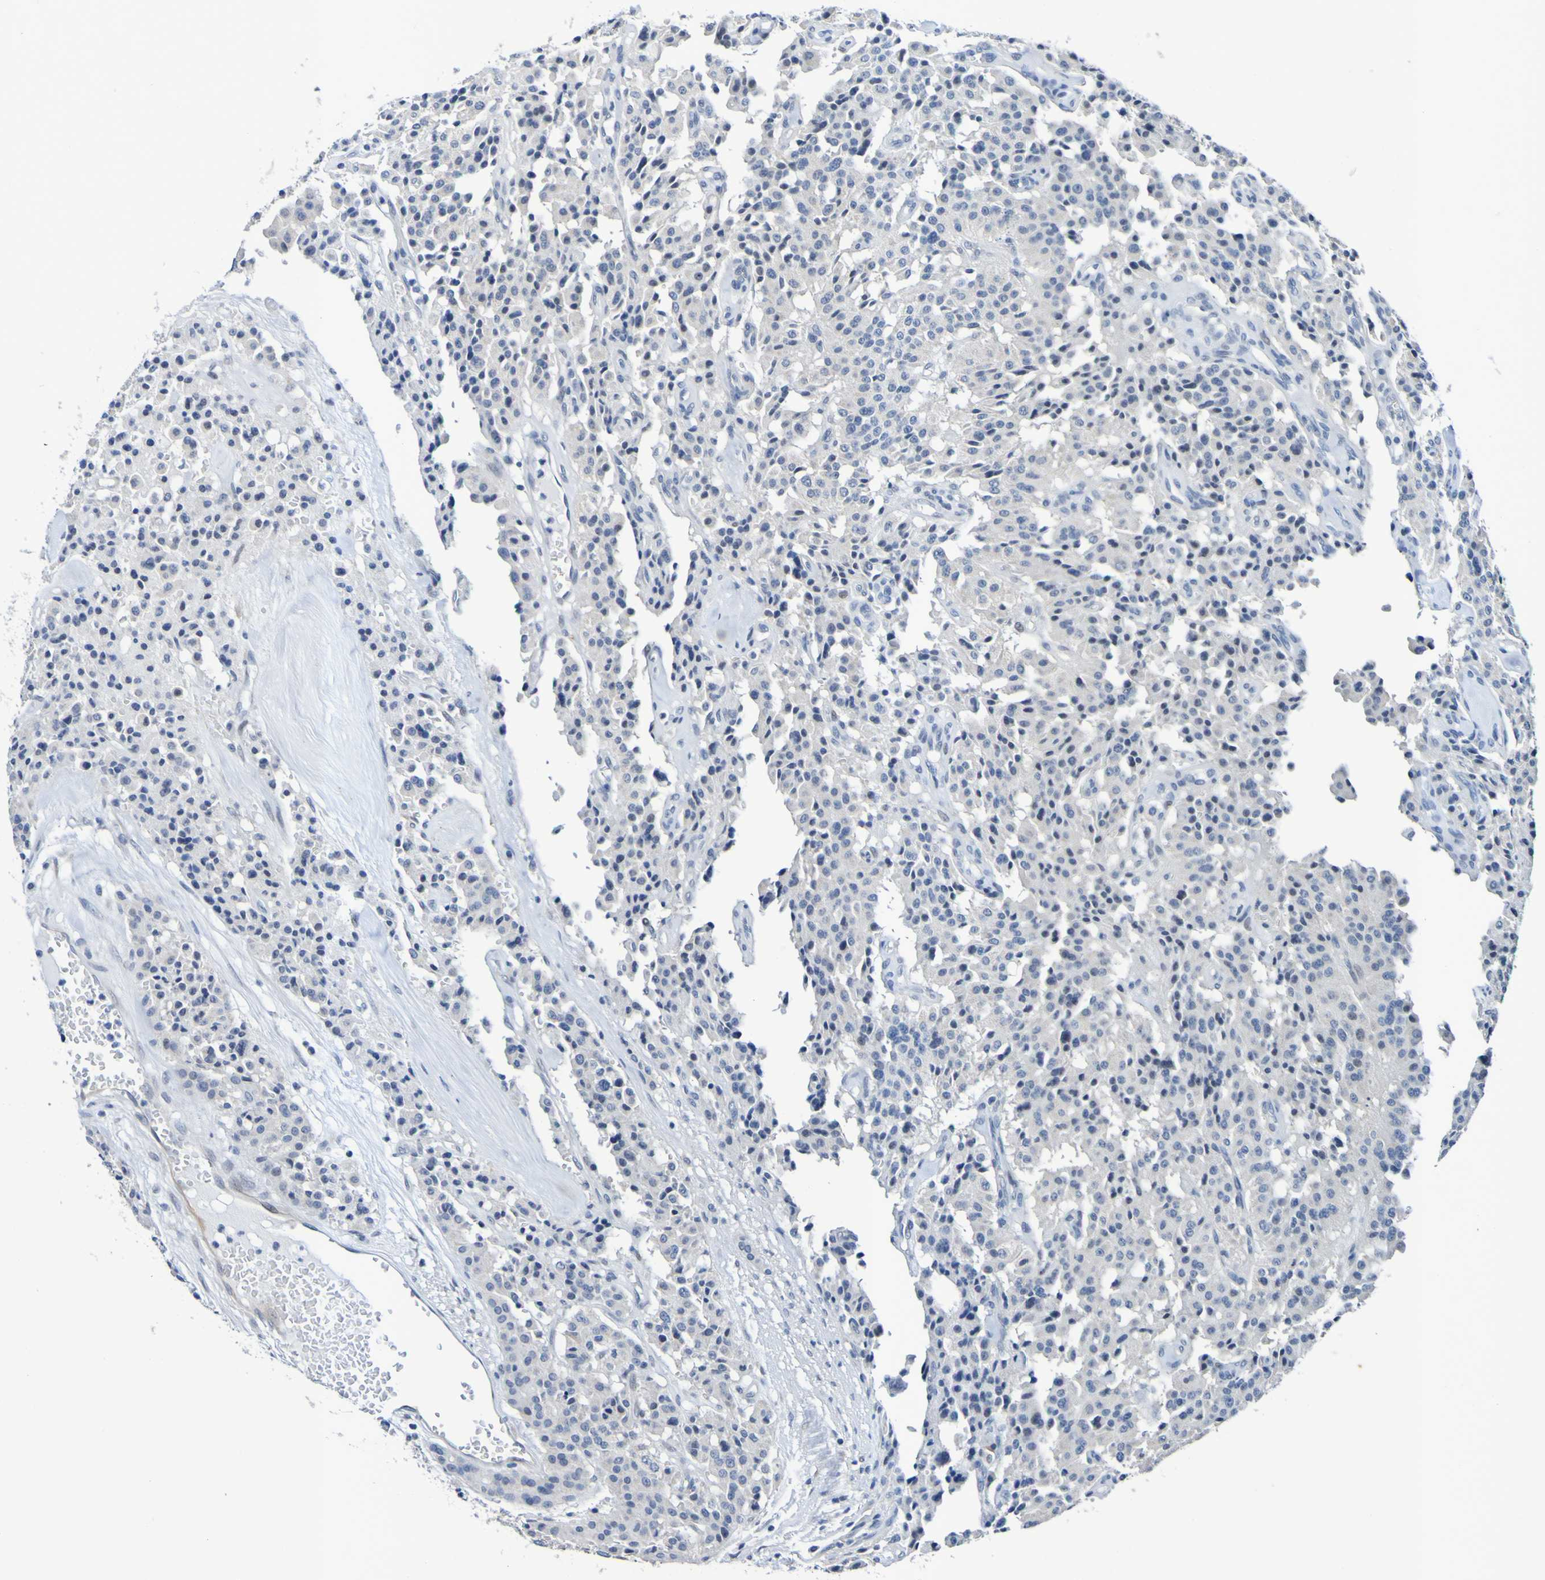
{"staining": {"intensity": "negative", "quantity": "none", "location": "none"}, "tissue": "carcinoid", "cell_type": "Tumor cells", "image_type": "cancer", "snomed": [{"axis": "morphology", "description": "Carcinoid, malignant, NOS"}, {"axis": "topography", "description": "Lung"}], "caption": "IHC image of neoplastic tissue: human carcinoid (malignant) stained with DAB (3,3'-diaminobenzidine) demonstrates no significant protein positivity in tumor cells.", "gene": "VMA21", "patient": {"sex": "male", "age": 30}}